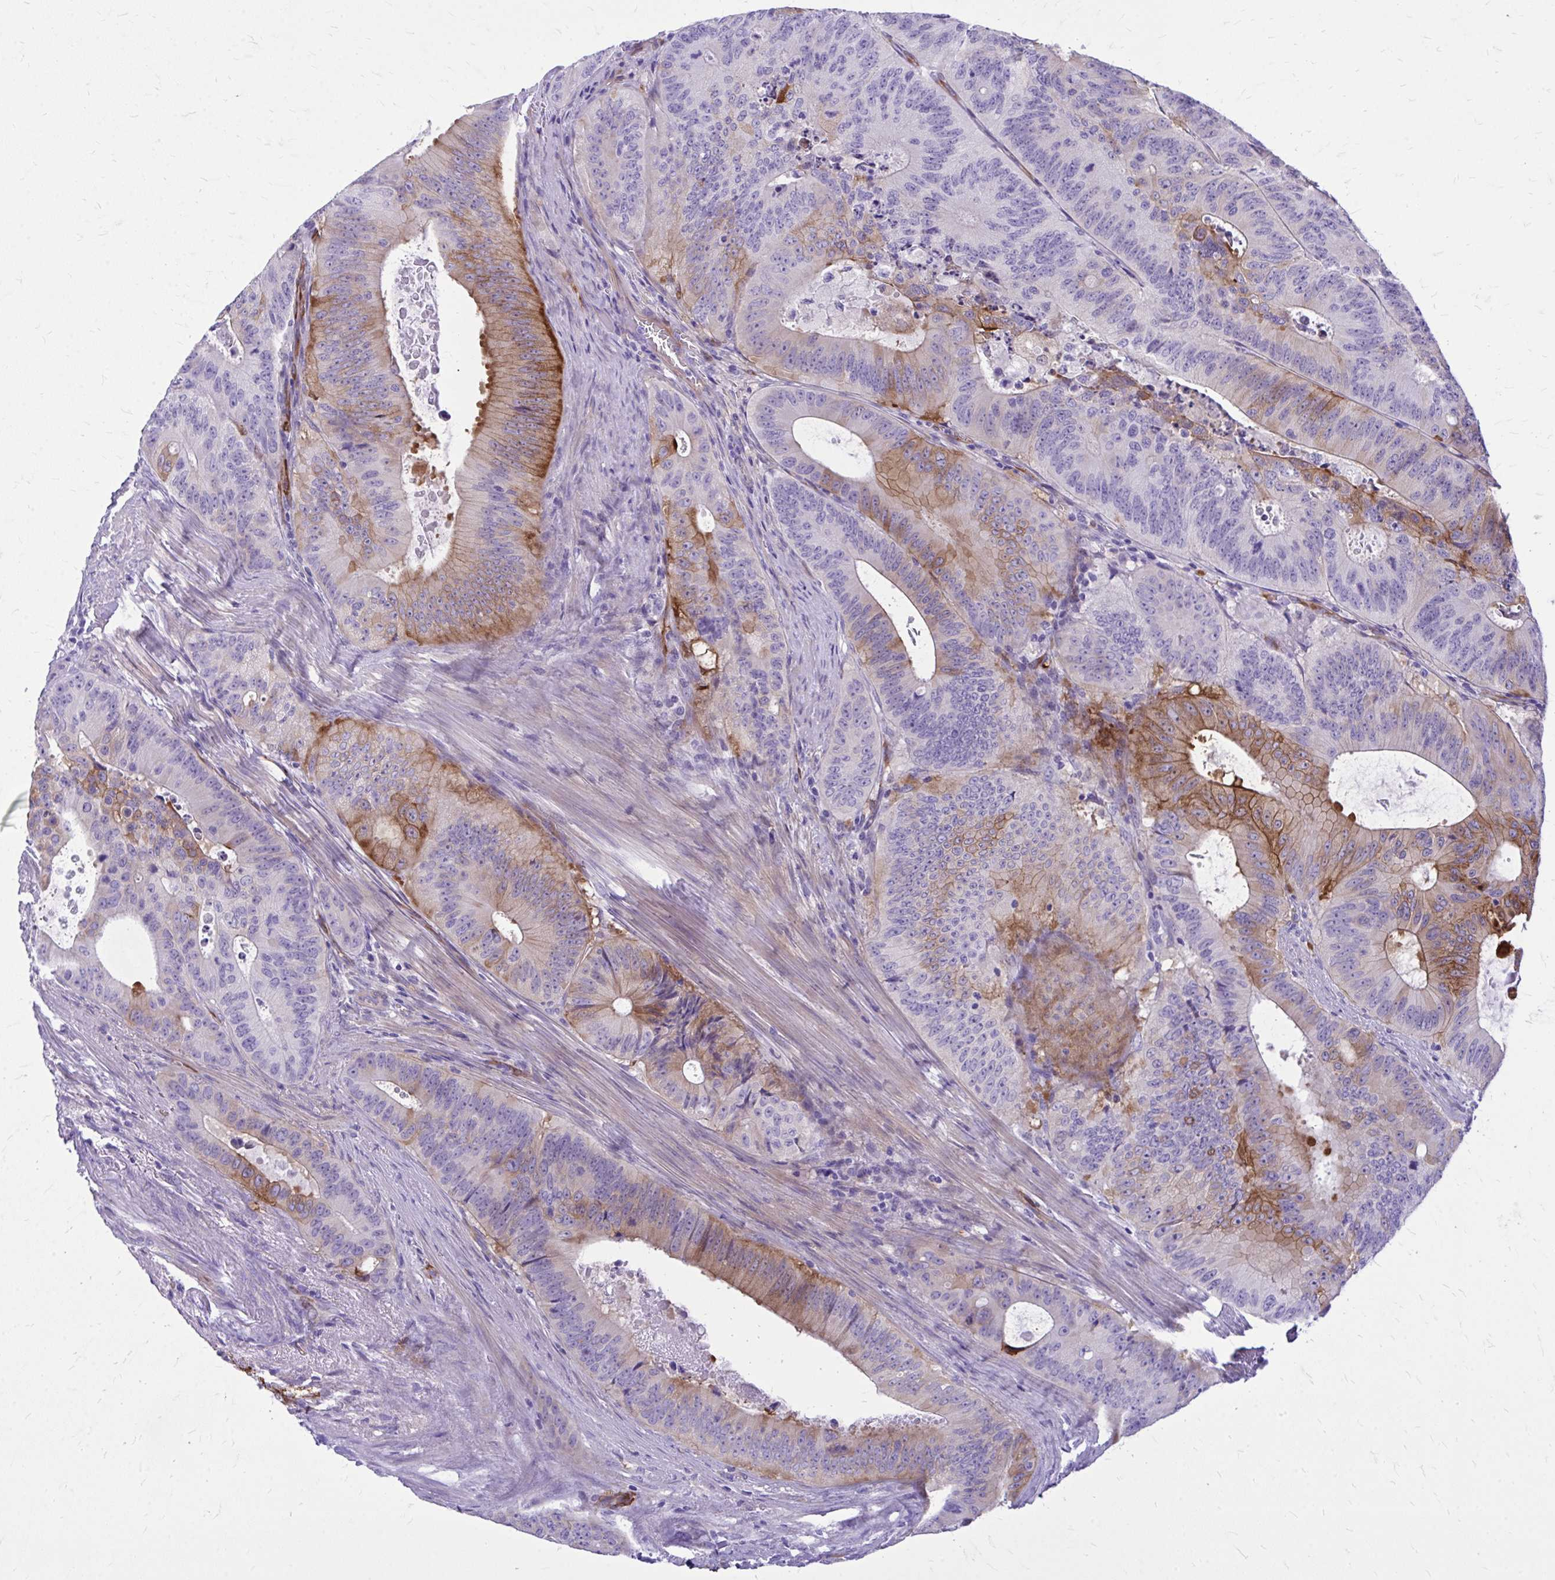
{"staining": {"intensity": "moderate", "quantity": "<25%", "location": "cytoplasmic/membranous"}, "tissue": "colorectal cancer", "cell_type": "Tumor cells", "image_type": "cancer", "snomed": [{"axis": "morphology", "description": "Adenocarcinoma, NOS"}, {"axis": "topography", "description": "Colon"}], "caption": "Tumor cells display low levels of moderate cytoplasmic/membranous positivity in approximately <25% of cells in human adenocarcinoma (colorectal).", "gene": "EPB41L1", "patient": {"sex": "male", "age": 62}}